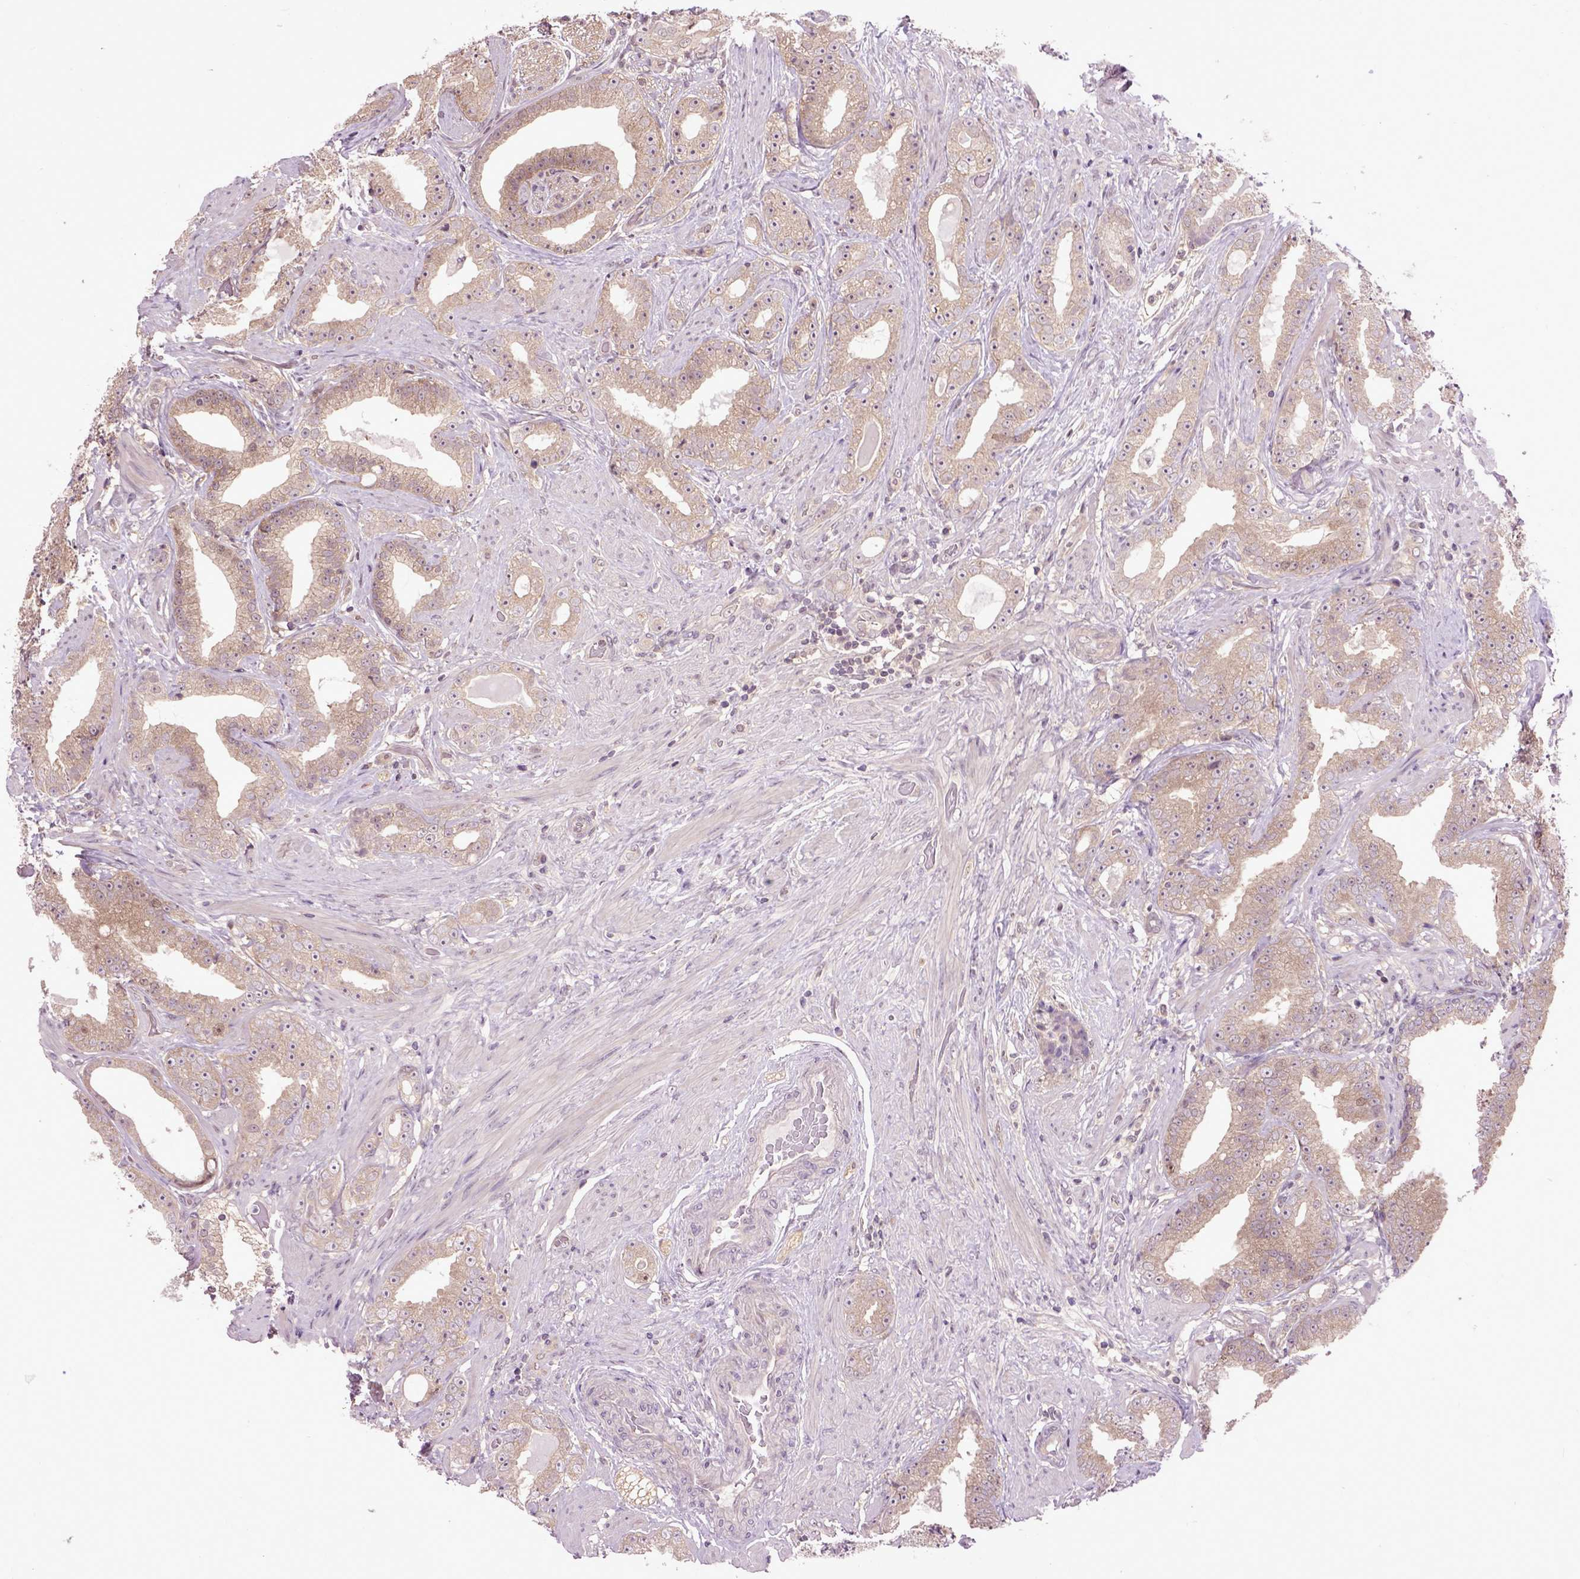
{"staining": {"intensity": "moderate", "quantity": ">75%", "location": "cytoplasmic/membranous"}, "tissue": "prostate cancer", "cell_type": "Tumor cells", "image_type": "cancer", "snomed": [{"axis": "morphology", "description": "Adenocarcinoma, Low grade"}, {"axis": "topography", "description": "Prostate"}], "caption": "Prostate cancer (low-grade adenocarcinoma) tissue demonstrates moderate cytoplasmic/membranous staining in about >75% of tumor cells", "gene": "WDR48", "patient": {"sex": "male", "age": 60}}